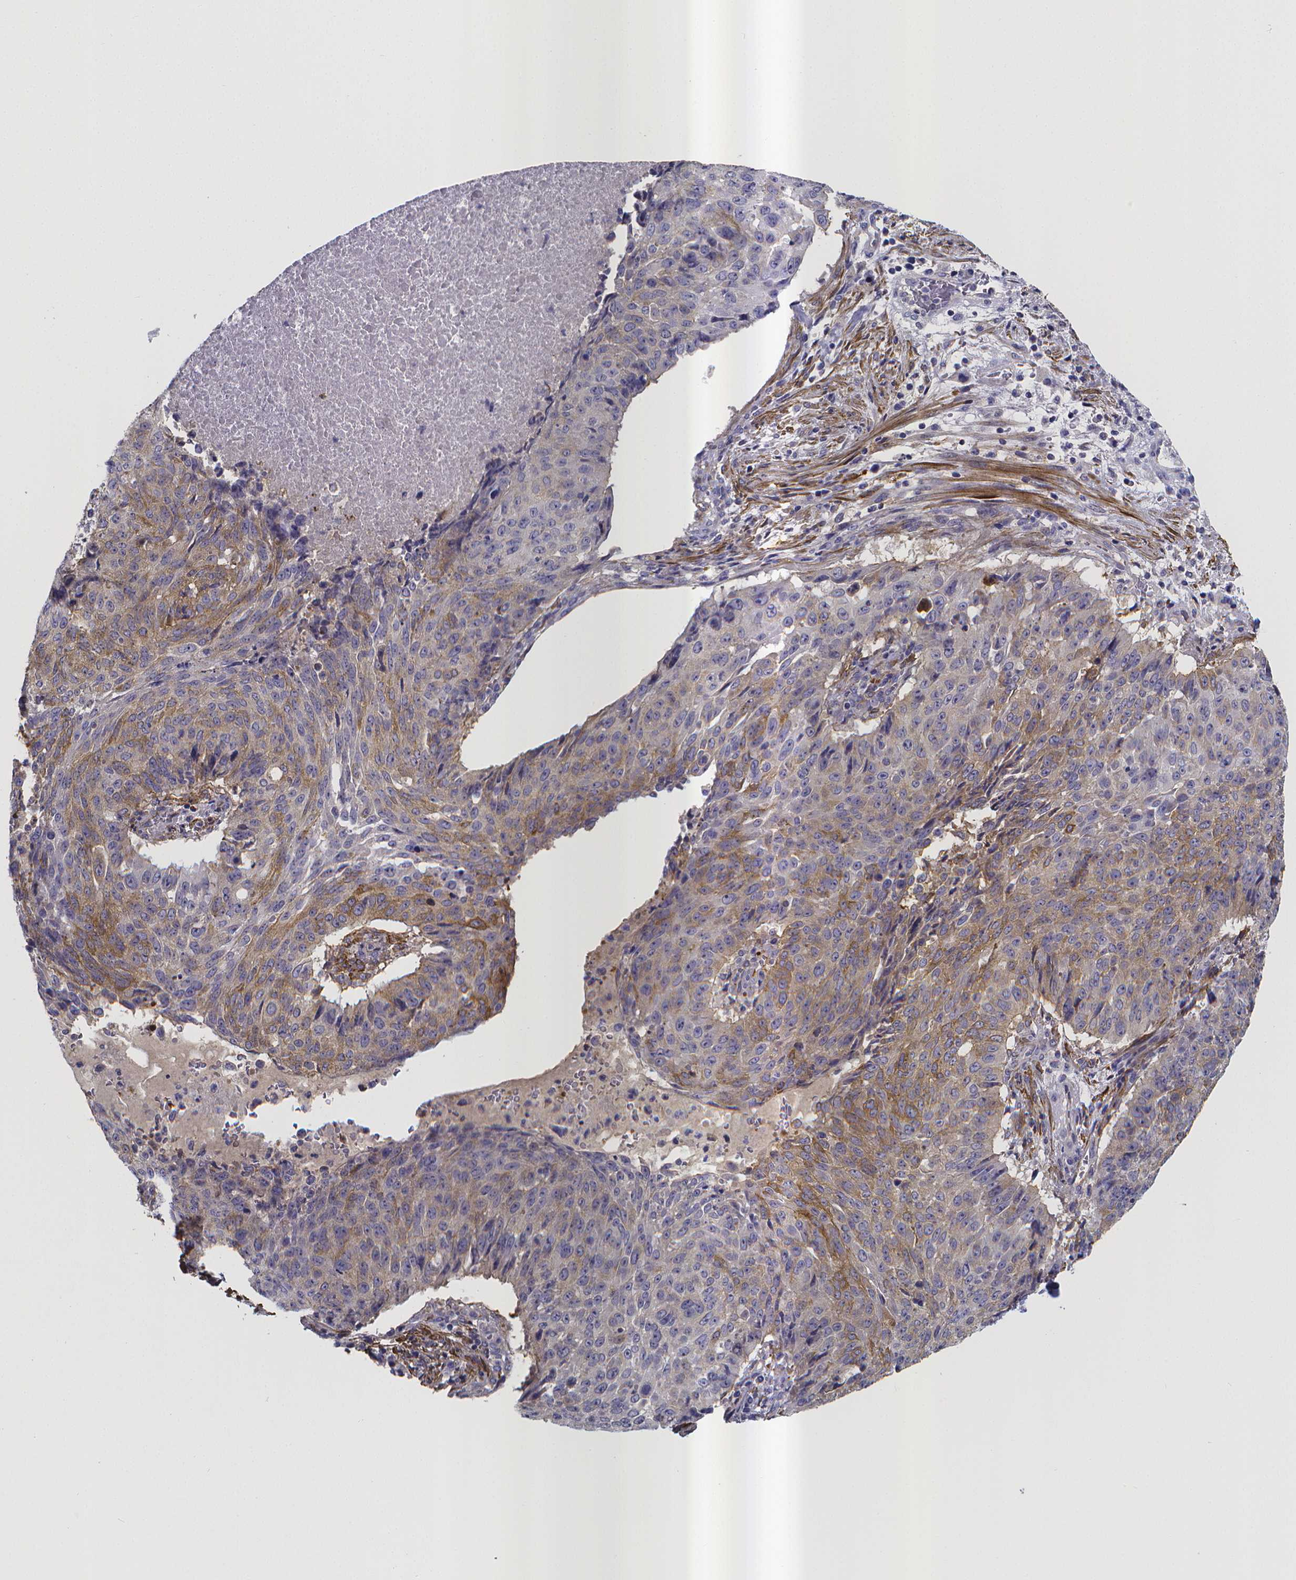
{"staining": {"intensity": "moderate", "quantity": "<25%", "location": "cytoplasmic/membranous"}, "tissue": "lung cancer", "cell_type": "Tumor cells", "image_type": "cancer", "snomed": [{"axis": "morphology", "description": "Normal tissue, NOS"}, {"axis": "morphology", "description": "Squamous cell carcinoma, NOS"}, {"axis": "topography", "description": "Bronchus"}, {"axis": "topography", "description": "Lung"}], "caption": "Human lung cancer (squamous cell carcinoma) stained for a protein (brown) reveals moderate cytoplasmic/membranous positive positivity in about <25% of tumor cells.", "gene": "RERG", "patient": {"sex": "male", "age": 64}}